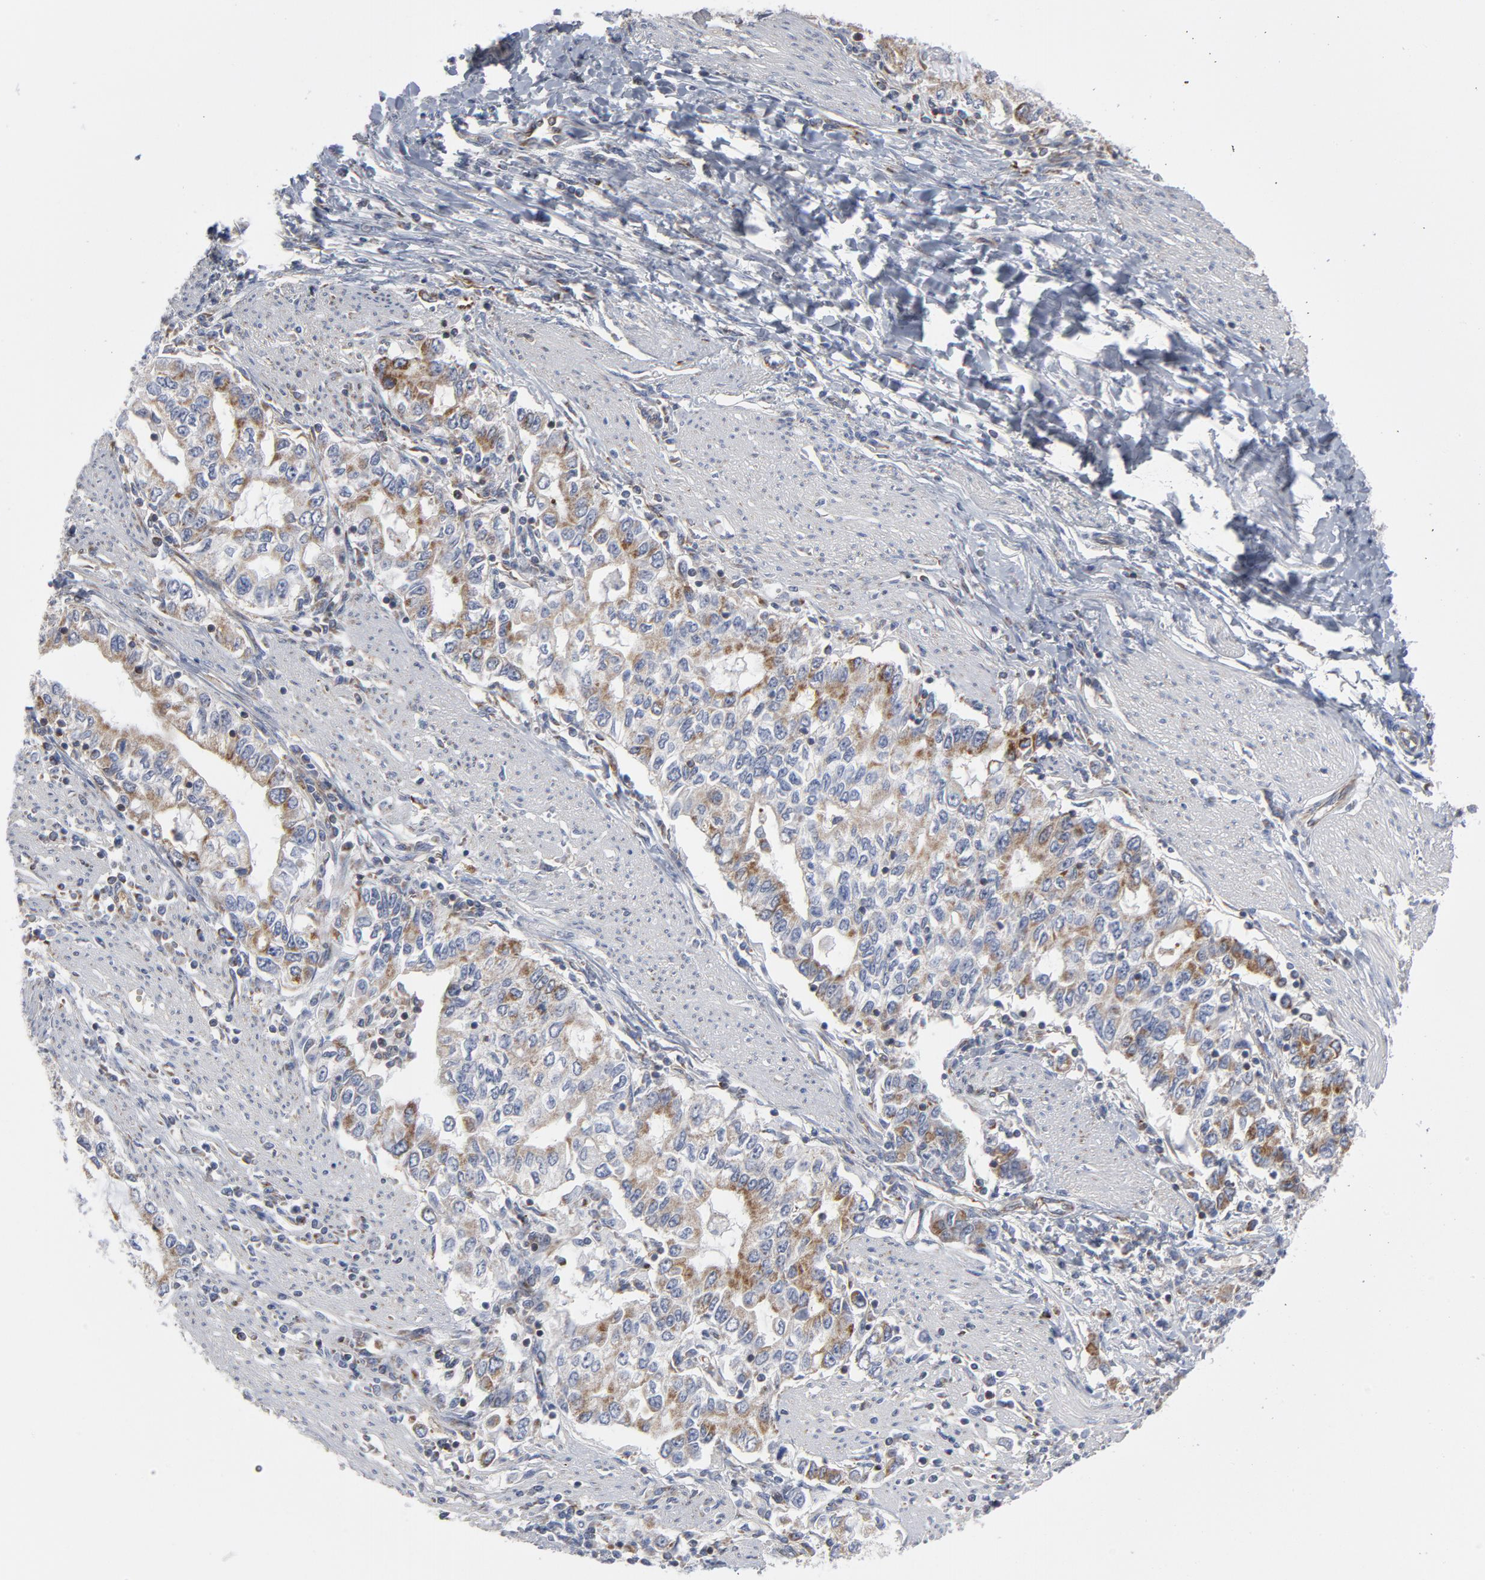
{"staining": {"intensity": "moderate", "quantity": "25%-75%", "location": "cytoplasmic/membranous"}, "tissue": "stomach cancer", "cell_type": "Tumor cells", "image_type": "cancer", "snomed": [{"axis": "morphology", "description": "Adenocarcinoma, NOS"}, {"axis": "topography", "description": "Stomach, lower"}], "caption": "Human stomach adenocarcinoma stained with a brown dye displays moderate cytoplasmic/membranous positive positivity in approximately 25%-75% of tumor cells.", "gene": "OXA1L", "patient": {"sex": "female", "age": 72}}